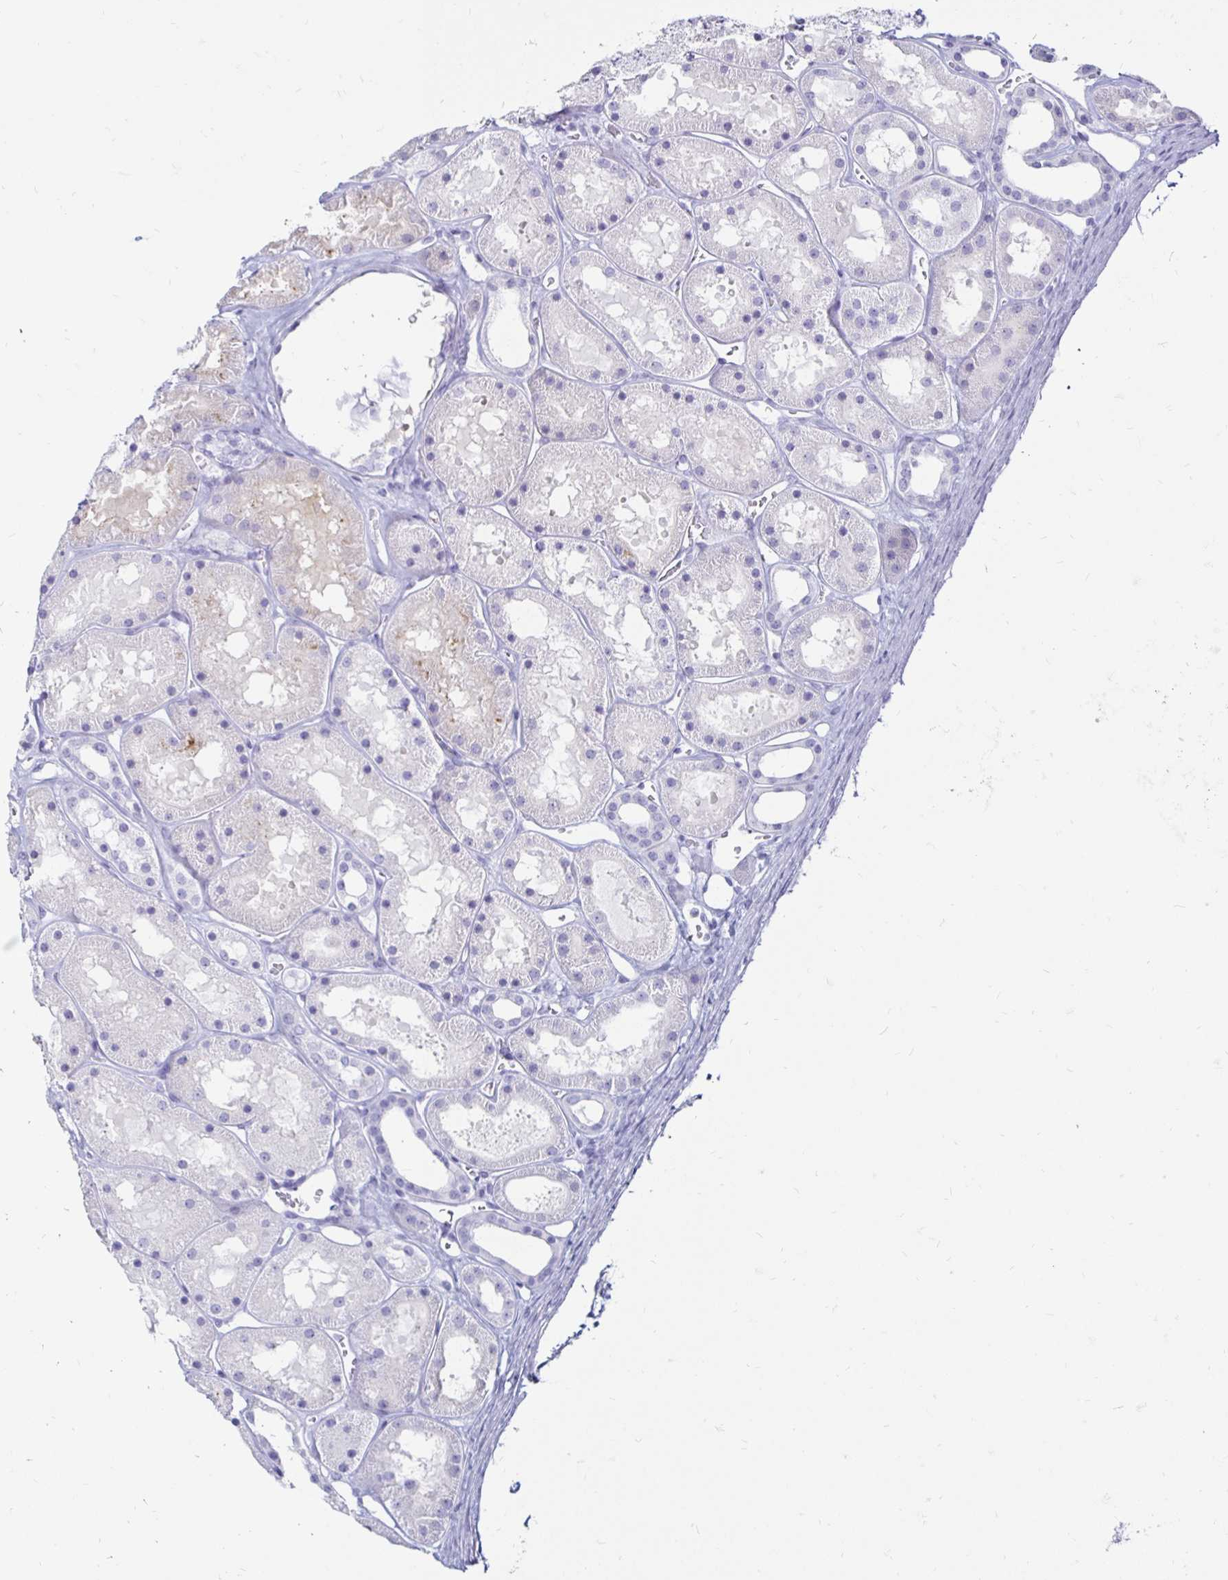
{"staining": {"intensity": "negative", "quantity": "none", "location": "none"}, "tissue": "kidney", "cell_type": "Cells in glomeruli", "image_type": "normal", "snomed": [{"axis": "morphology", "description": "Normal tissue, NOS"}, {"axis": "topography", "description": "Kidney"}], "caption": "A high-resolution image shows immunohistochemistry (IHC) staining of benign kidney, which displays no significant expression in cells in glomeruli.", "gene": "TIMP1", "patient": {"sex": "female", "age": 41}}